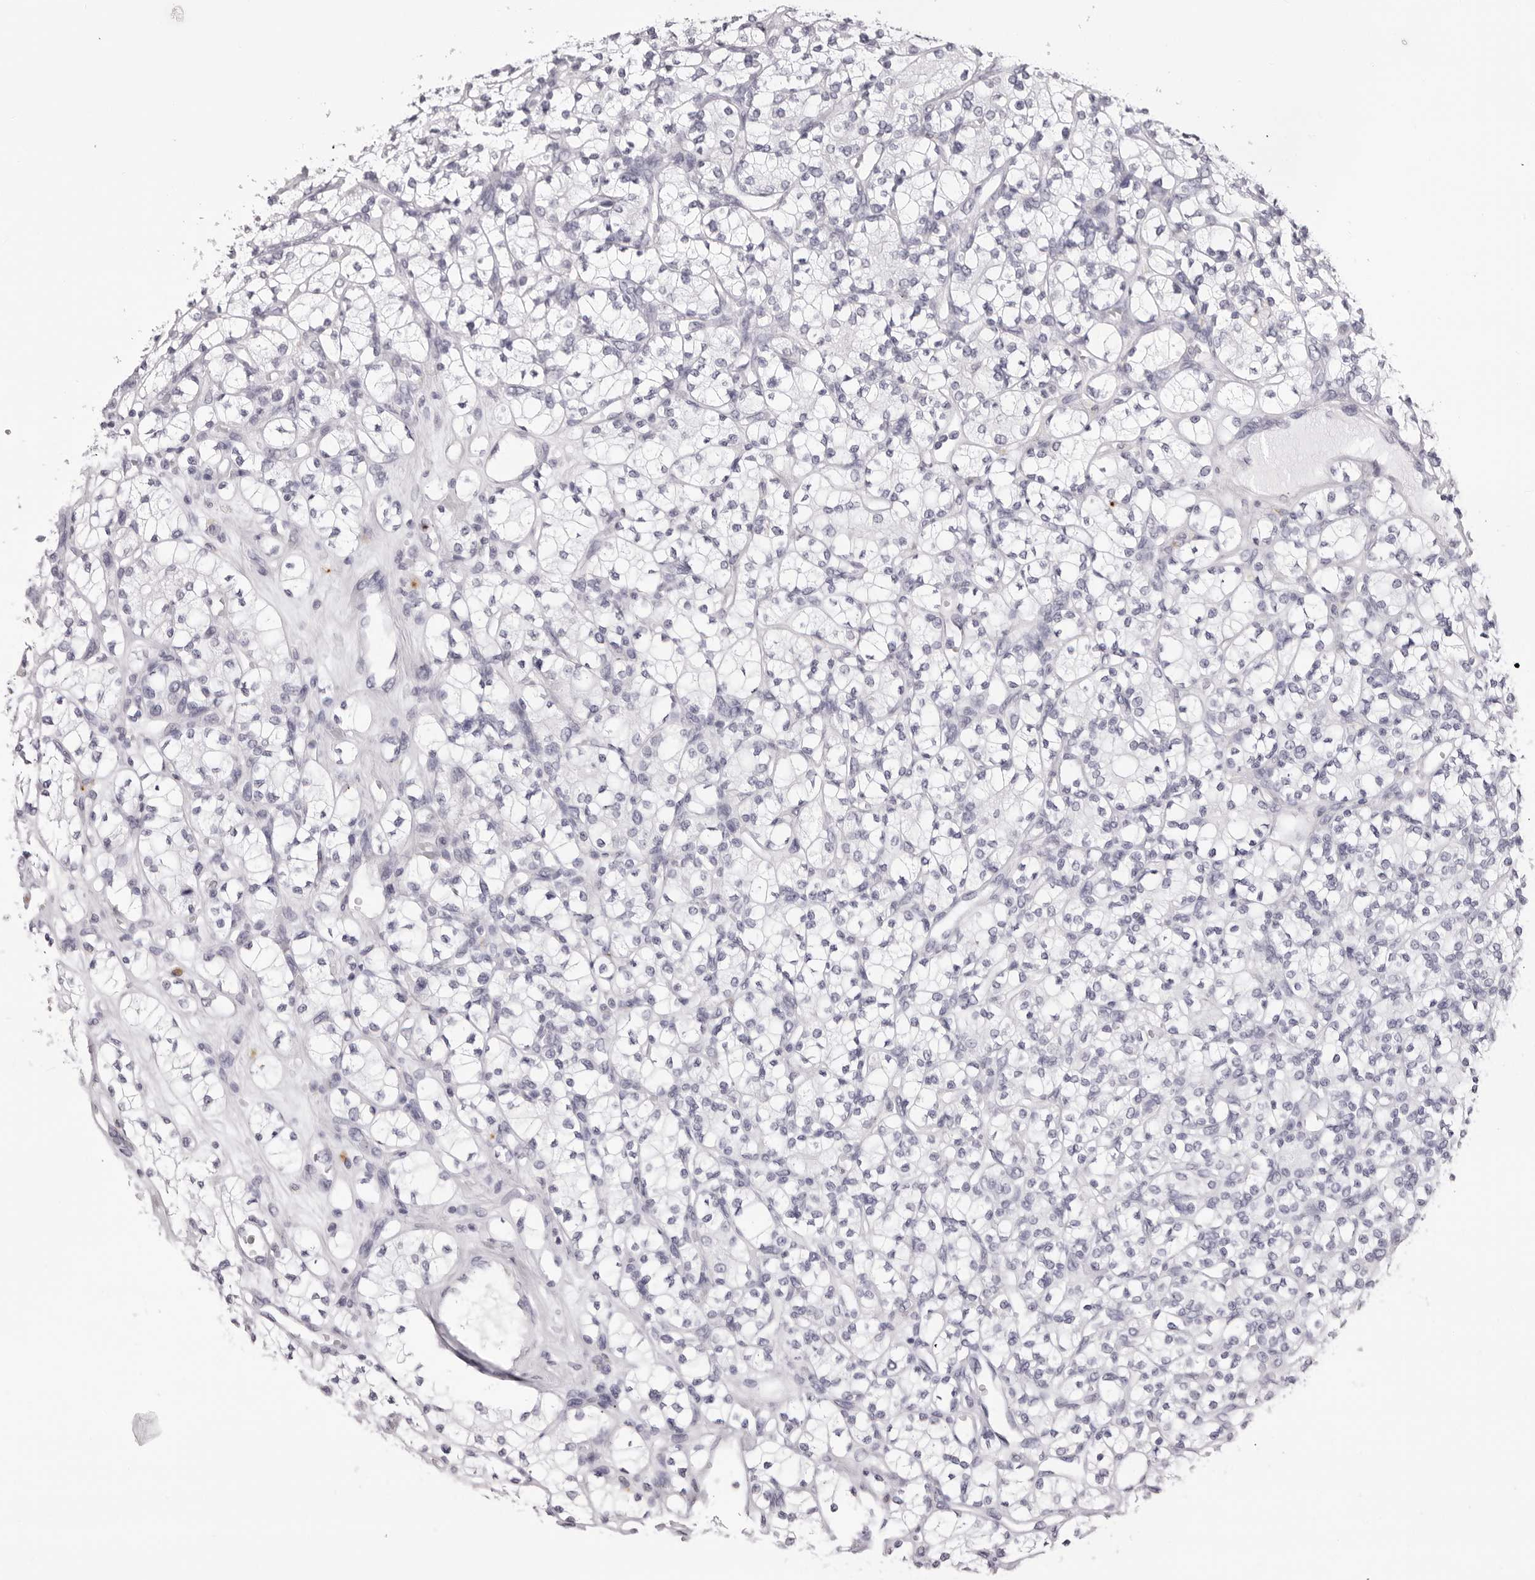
{"staining": {"intensity": "negative", "quantity": "none", "location": "none"}, "tissue": "renal cancer", "cell_type": "Tumor cells", "image_type": "cancer", "snomed": [{"axis": "morphology", "description": "Adenocarcinoma, NOS"}, {"axis": "topography", "description": "Kidney"}], "caption": "This is a micrograph of immunohistochemistry staining of adenocarcinoma (renal), which shows no expression in tumor cells.", "gene": "RHO", "patient": {"sex": "male", "age": 77}}